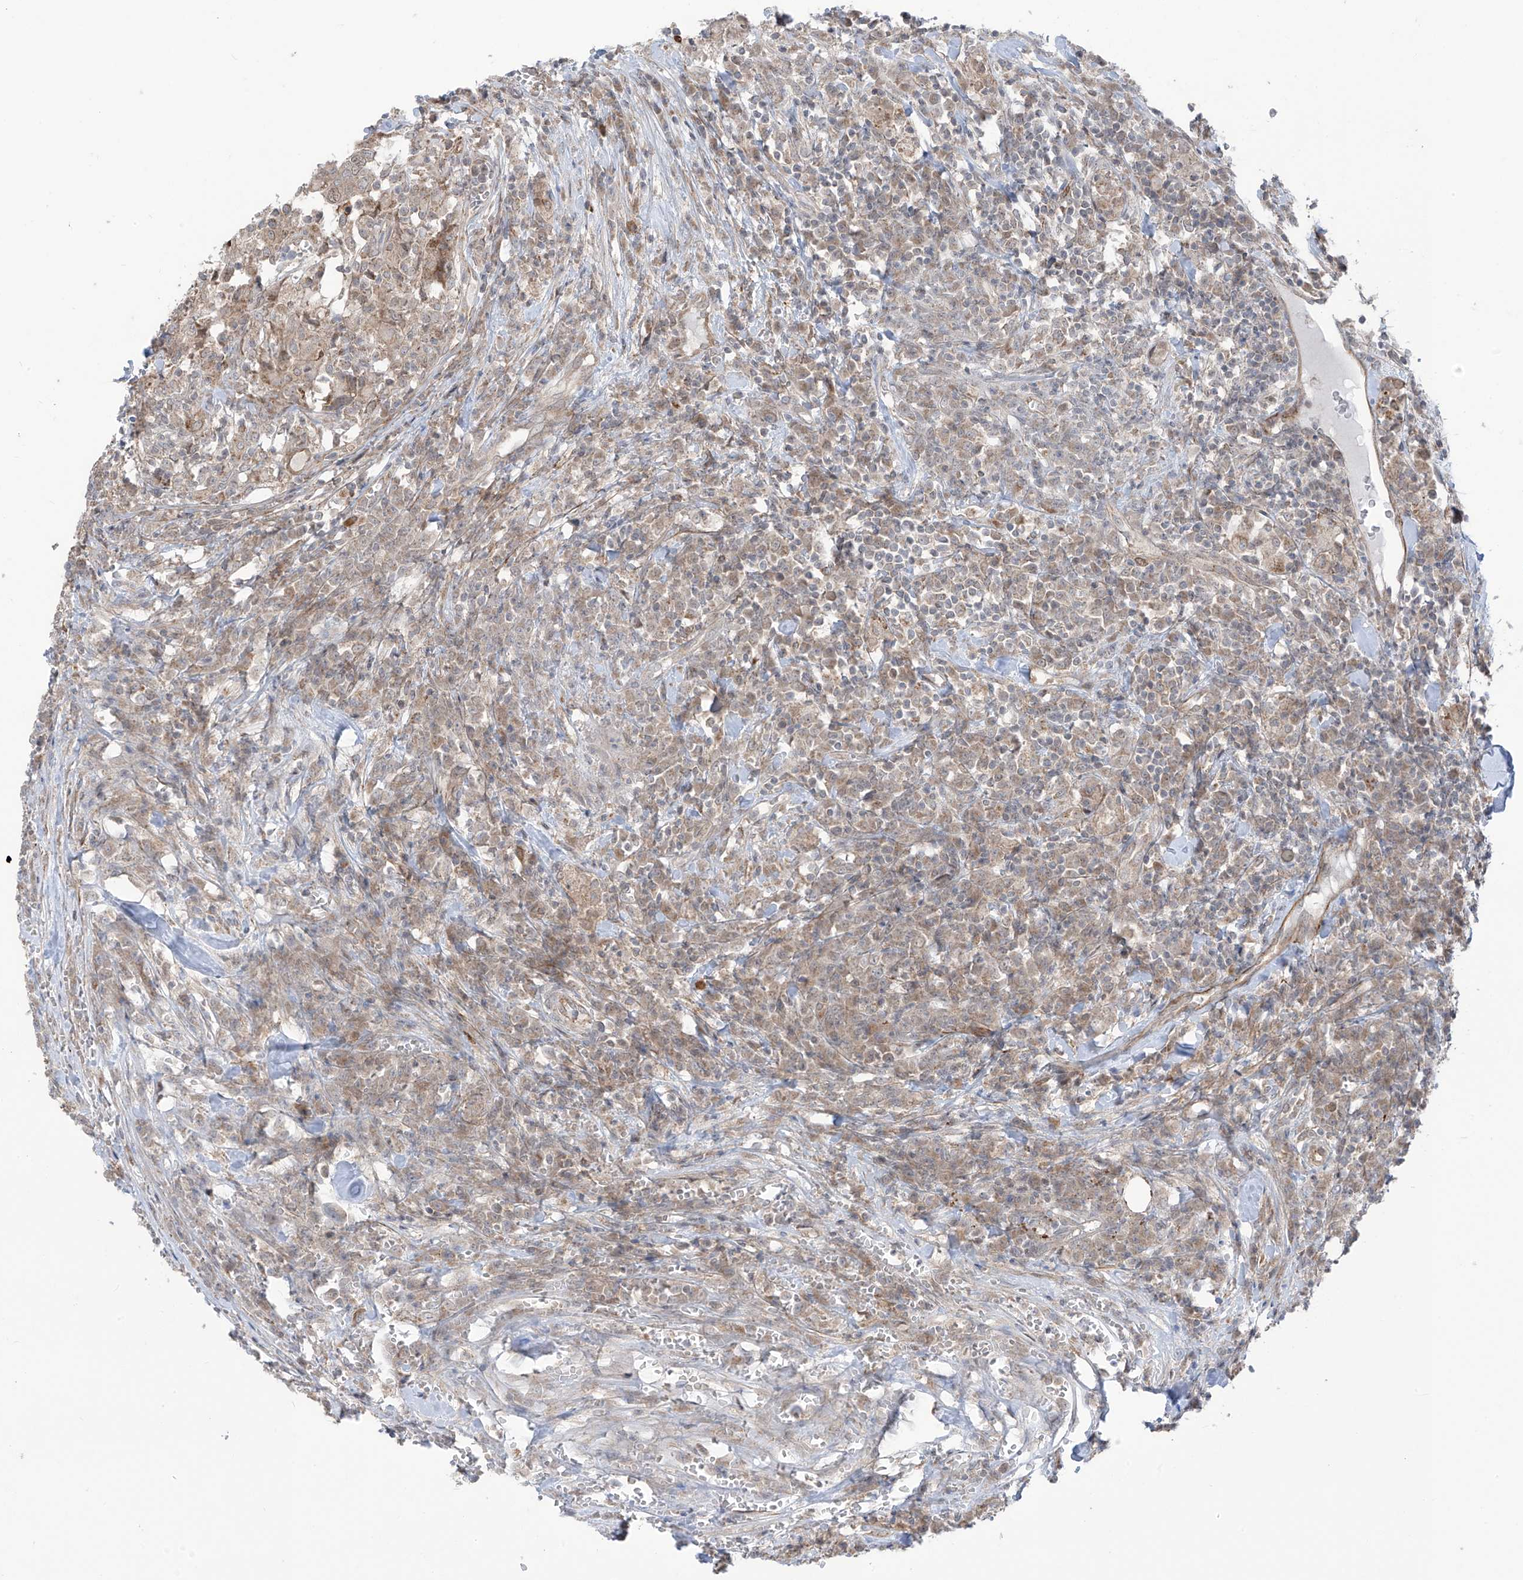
{"staining": {"intensity": "weak", "quantity": "25%-75%", "location": "cytoplasmic/membranous"}, "tissue": "head and neck cancer", "cell_type": "Tumor cells", "image_type": "cancer", "snomed": [{"axis": "morphology", "description": "Squamous cell carcinoma, NOS"}, {"axis": "topography", "description": "Head-Neck"}], "caption": "Squamous cell carcinoma (head and neck) stained for a protein (brown) displays weak cytoplasmic/membranous positive positivity in approximately 25%-75% of tumor cells.", "gene": "PDE11A", "patient": {"sex": "male", "age": 66}}